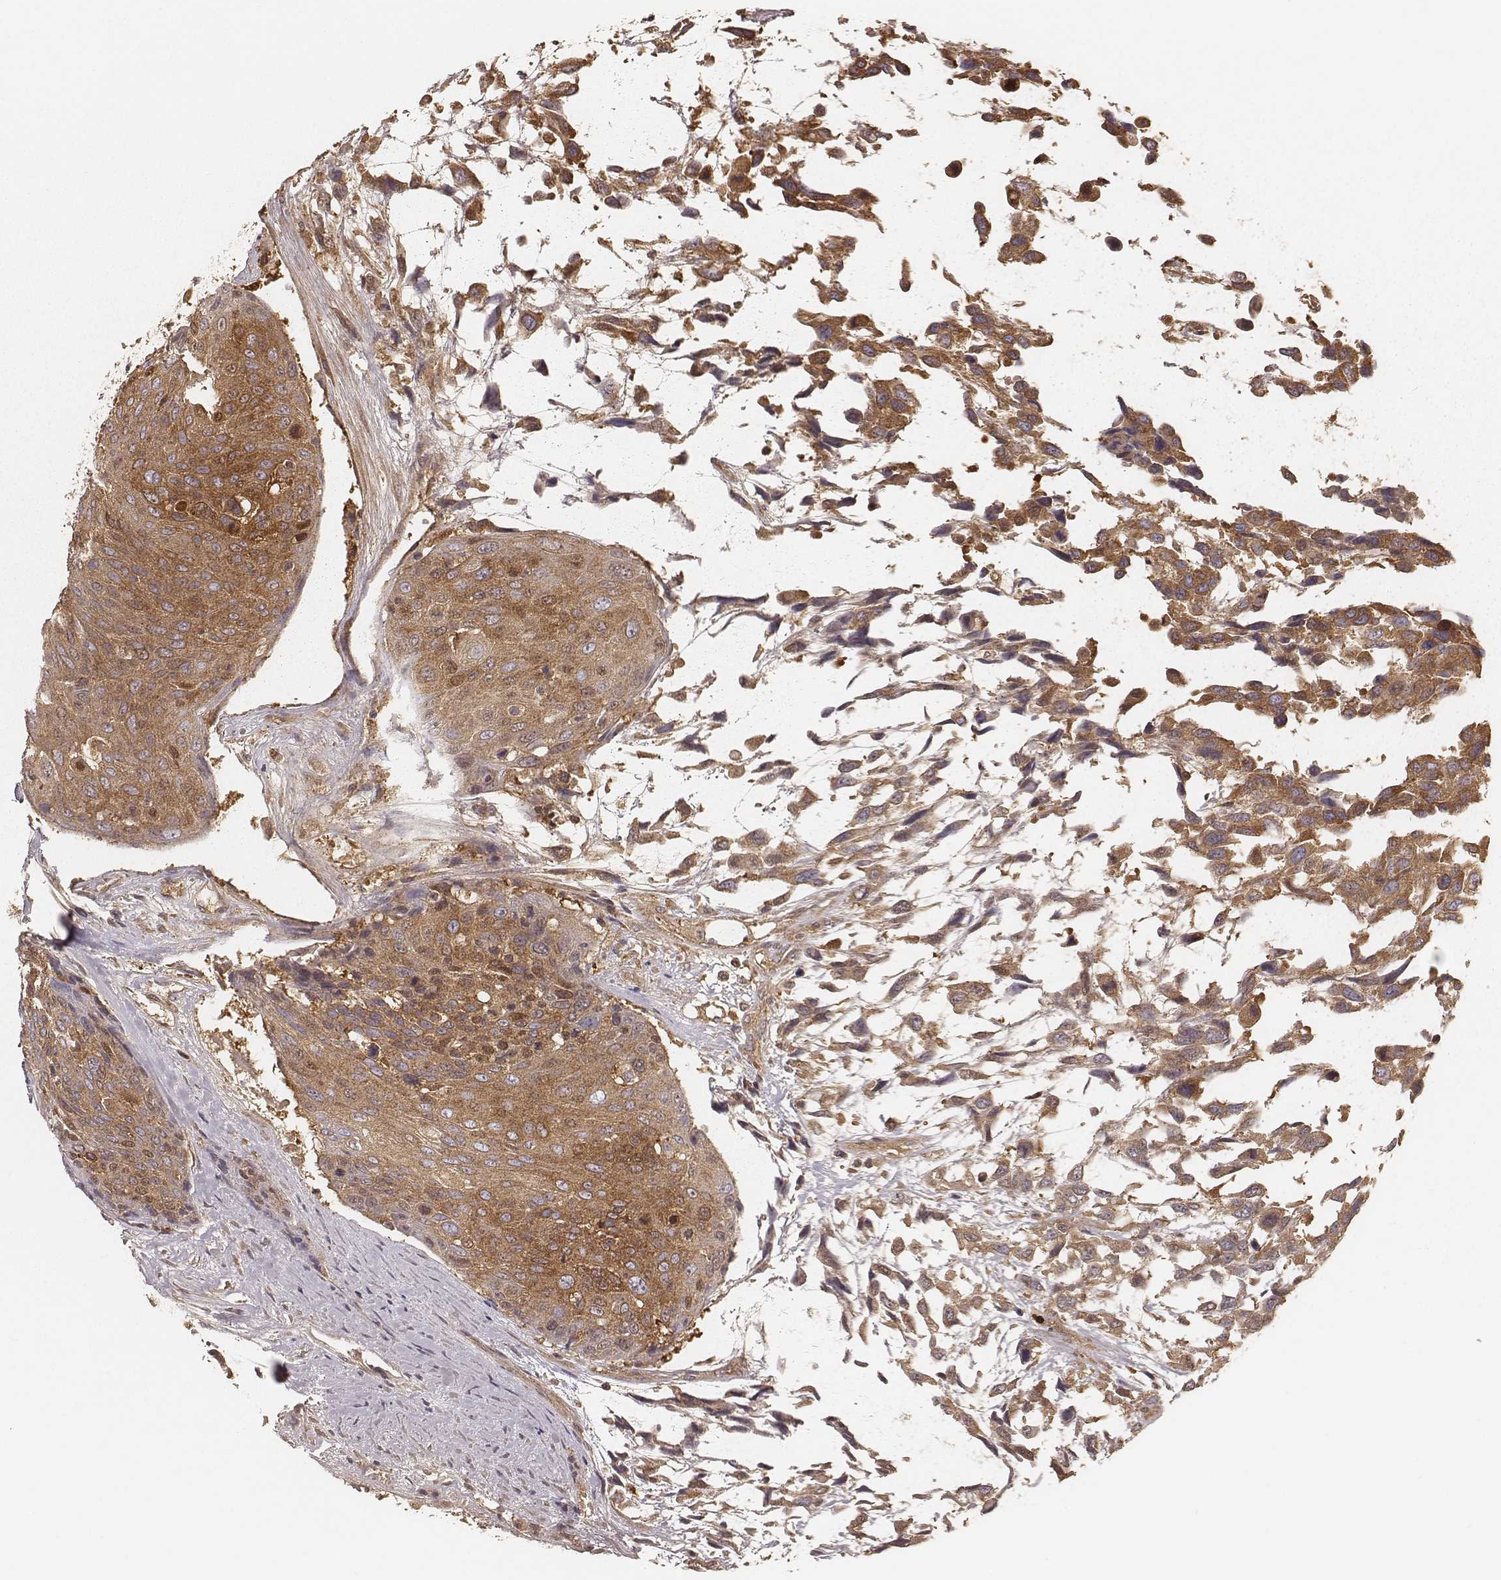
{"staining": {"intensity": "moderate", "quantity": ">75%", "location": "cytoplasmic/membranous"}, "tissue": "urothelial cancer", "cell_type": "Tumor cells", "image_type": "cancer", "snomed": [{"axis": "morphology", "description": "Urothelial carcinoma, High grade"}, {"axis": "topography", "description": "Urinary bladder"}], "caption": "Immunohistochemistry (IHC) (DAB (3,3'-diaminobenzidine)) staining of urothelial cancer displays moderate cytoplasmic/membranous protein positivity in approximately >75% of tumor cells.", "gene": "CARS1", "patient": {"sex": "female", "age": 70}}